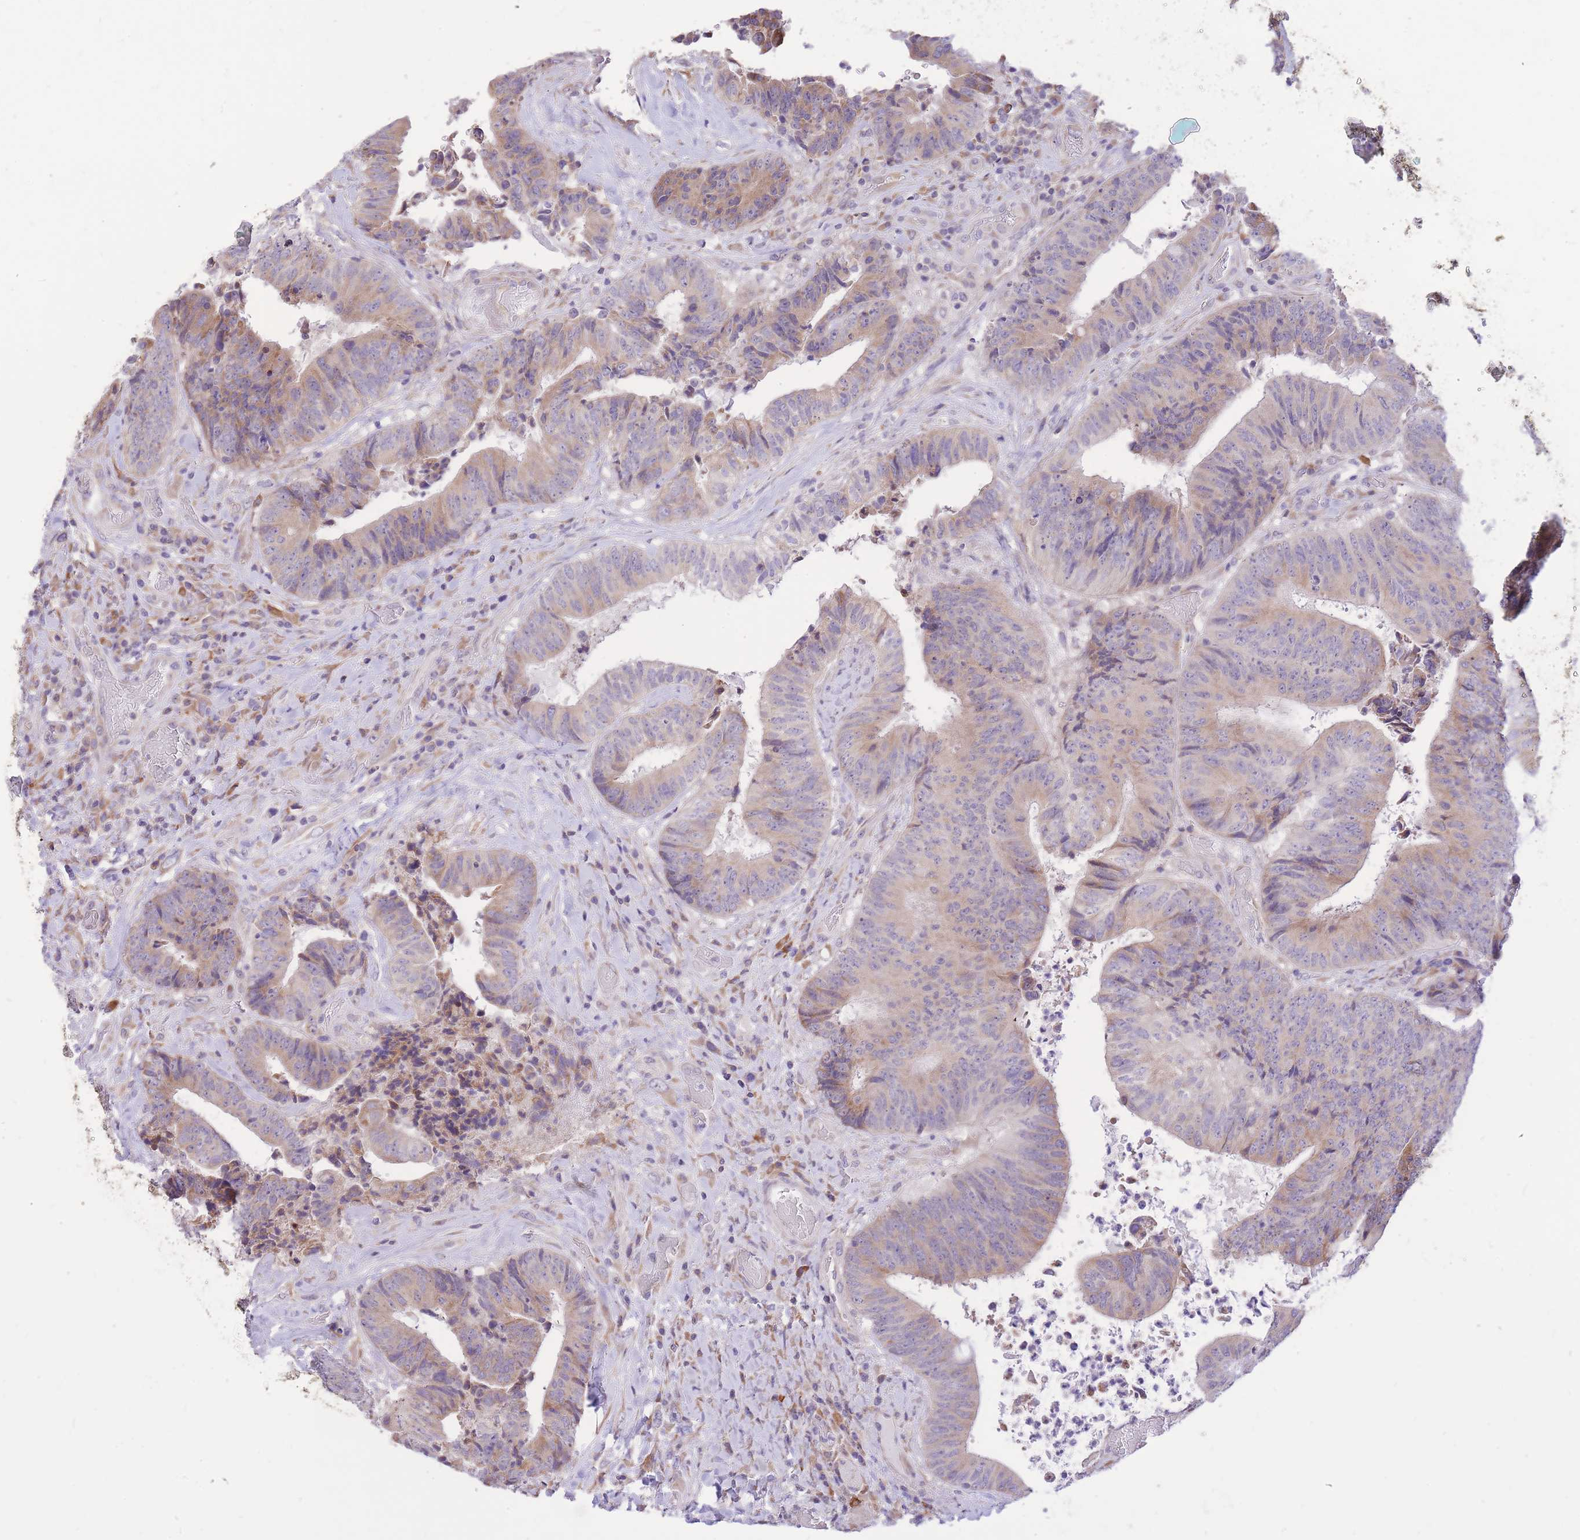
{"staining": {"intensity": "weak", "quantity": "25%-75%", "location": "cytoplasmic/membranous"}, "tissue": "colorectal cancer", "cell_type": "Tumor cells", "image_type": "cancer", "snomed": [{"axis": "morphology", "description": "Adenocarcinoma, NOS"}, {"axis": "topography", "description": "Rectum"}], "caption": "Protein analysis of adenocarcinoma (colorectal) tissue shows weak cytoplasmic/membranous positivity in about 25%-75% of tumor cells.", "gene": "TOPAZ1", "patient": {"sex": "male", "age": 72}}